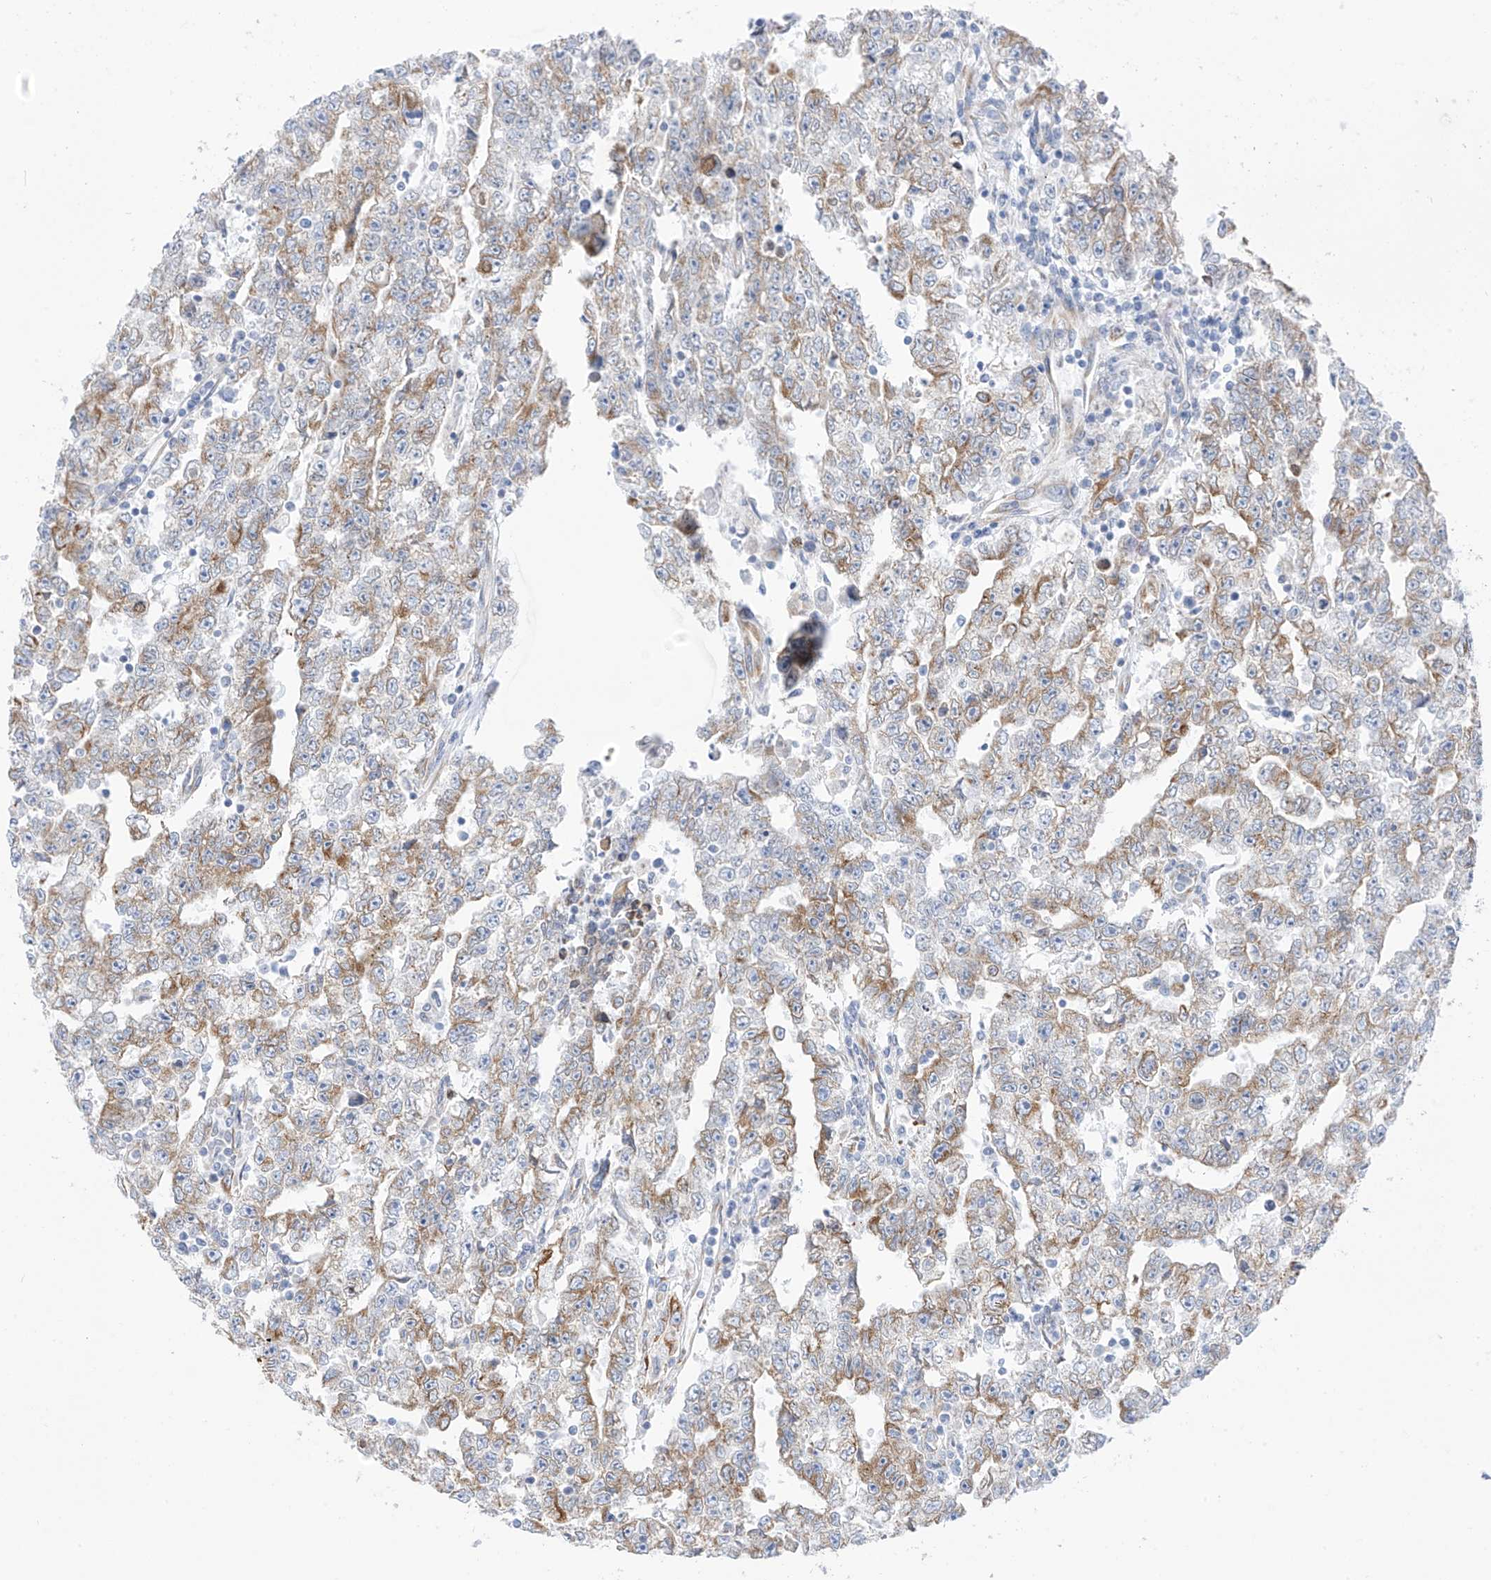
{"staining": {"intensity": "moderate", "quantity": "25%-75%", "location": "cytoplasmic/membranous"}, "tissue": "testis cancer", "cell_type": "Tumor cells", "image_type": "cancer", "snomed": [{"axis": "morphology", "description": "Carcinoma, Embryonal, NOS"}, {"axis": "topography", "description": "Testis"}], "caption": "Immunohistochemical staining of human testis cancer (embryonal carcinoma) displays medium levels of moderate cytoplasmic/membranous protein positivity in approximately 25%-75% of tumor cells. The staining was performed using DAB (3,3'-diaminobenzidine) to visualize the protein expression in brown, while the nuclei were stained in blue with hematoxylin (Magnification: 20x).", "gene": "RCN2", "patient": {"sex": "male", "age": 25}}